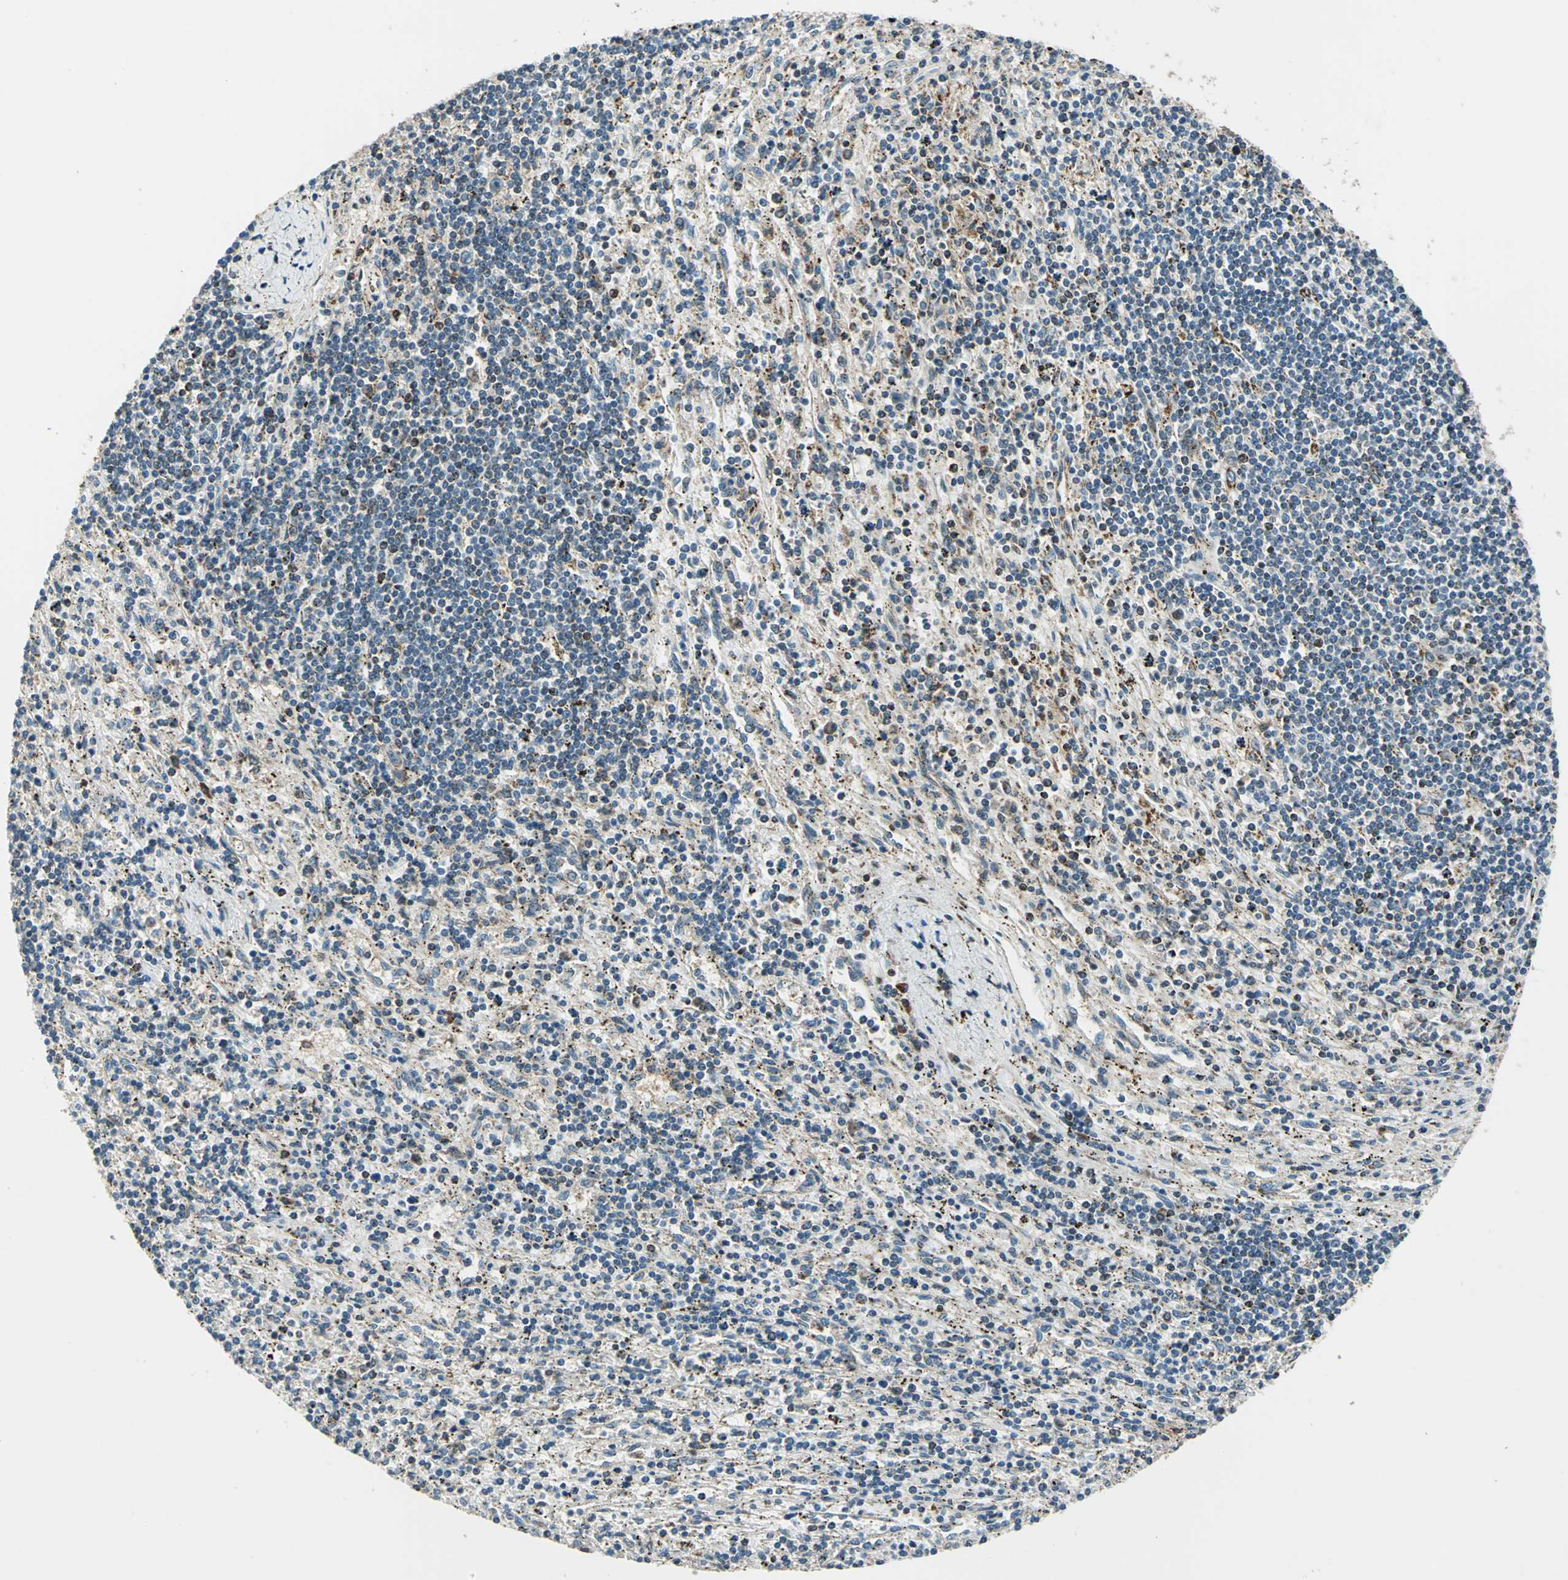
{"staining": {"intensity": "moderate", "quantity": "<25%", "location": "cytoplasmic/membranous,nuclear"}, "tissue": "lymphoma", "cell_type": "Tumor cells", "image_type": "cancer", "snomed": [{"axis": "morphology", "description": "Malignant lymphoma, non-Hodgkin's type, Low grade"}, {"axis": "topography", "description": "Spleen"}], "caption": "This is a histology image of IHC staining of low-grade malignant lymphoma, non-Hodgkin's type, which shows moderate staining in the cytoplasmic/membranous and nuclear of tumor cells.", "gene": "NUDT2", "patient": {"sex": "male", "age": 76}}